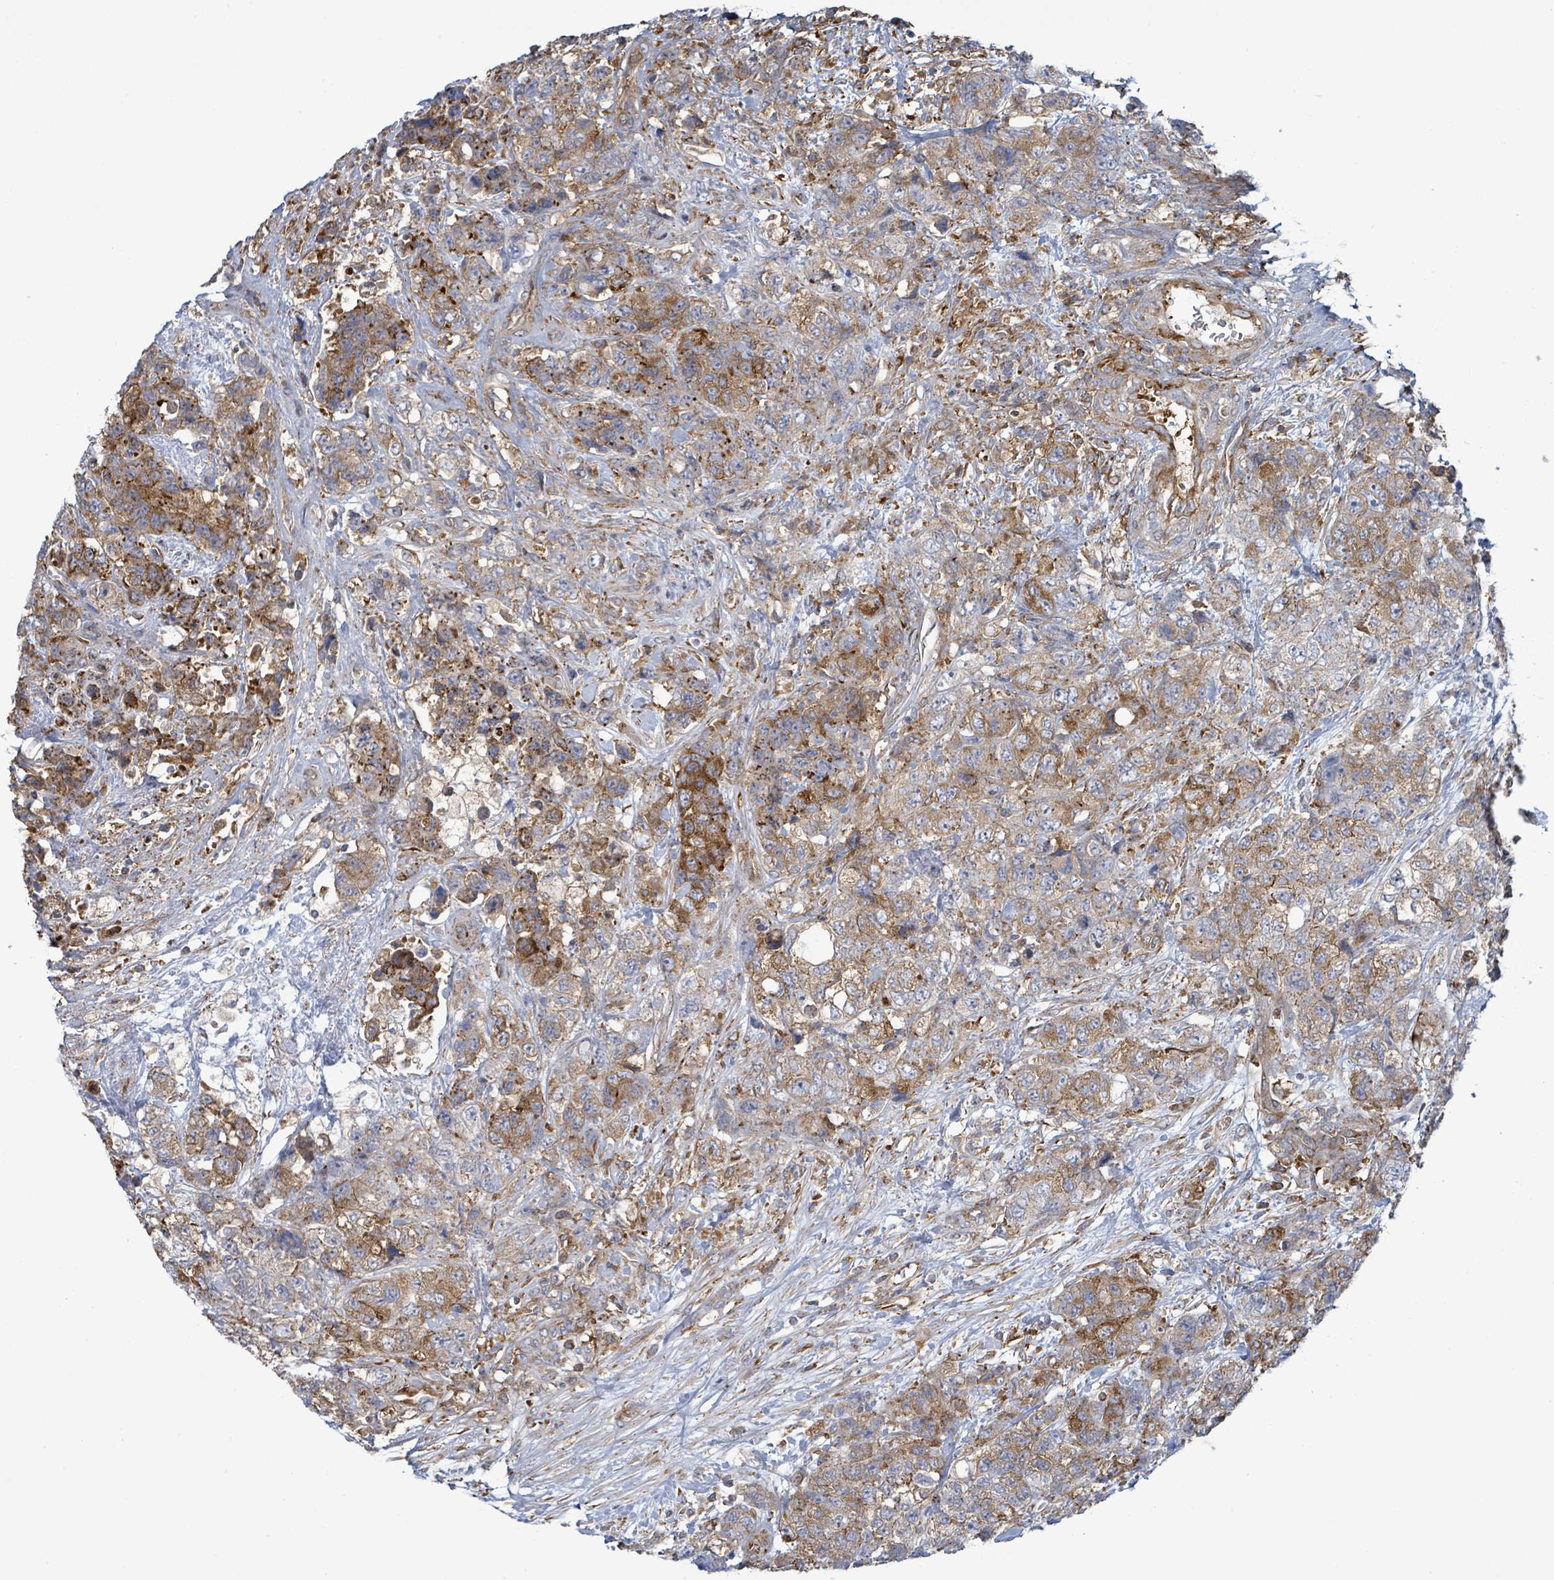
{"staining": {"intensity": "moderate", "quantity": "25%-75%", "location": "cytoplasmic/membranous"}, "tissue": "urothelial cancer", "cell_type": "Tumor cells", "image_type": "cancer", "snomed": [{"axis": "morphology", "description": "Urothelial carcinoma, High grade"}, {"axis": "topography", "description": "Urinary bladder"}], "caption": "Human urothelial cancer stained with a protein marker reveals moderate staining in tumor cells.", "gene": "EGFL7", "patient": {"sex": "female", "age": 78}}